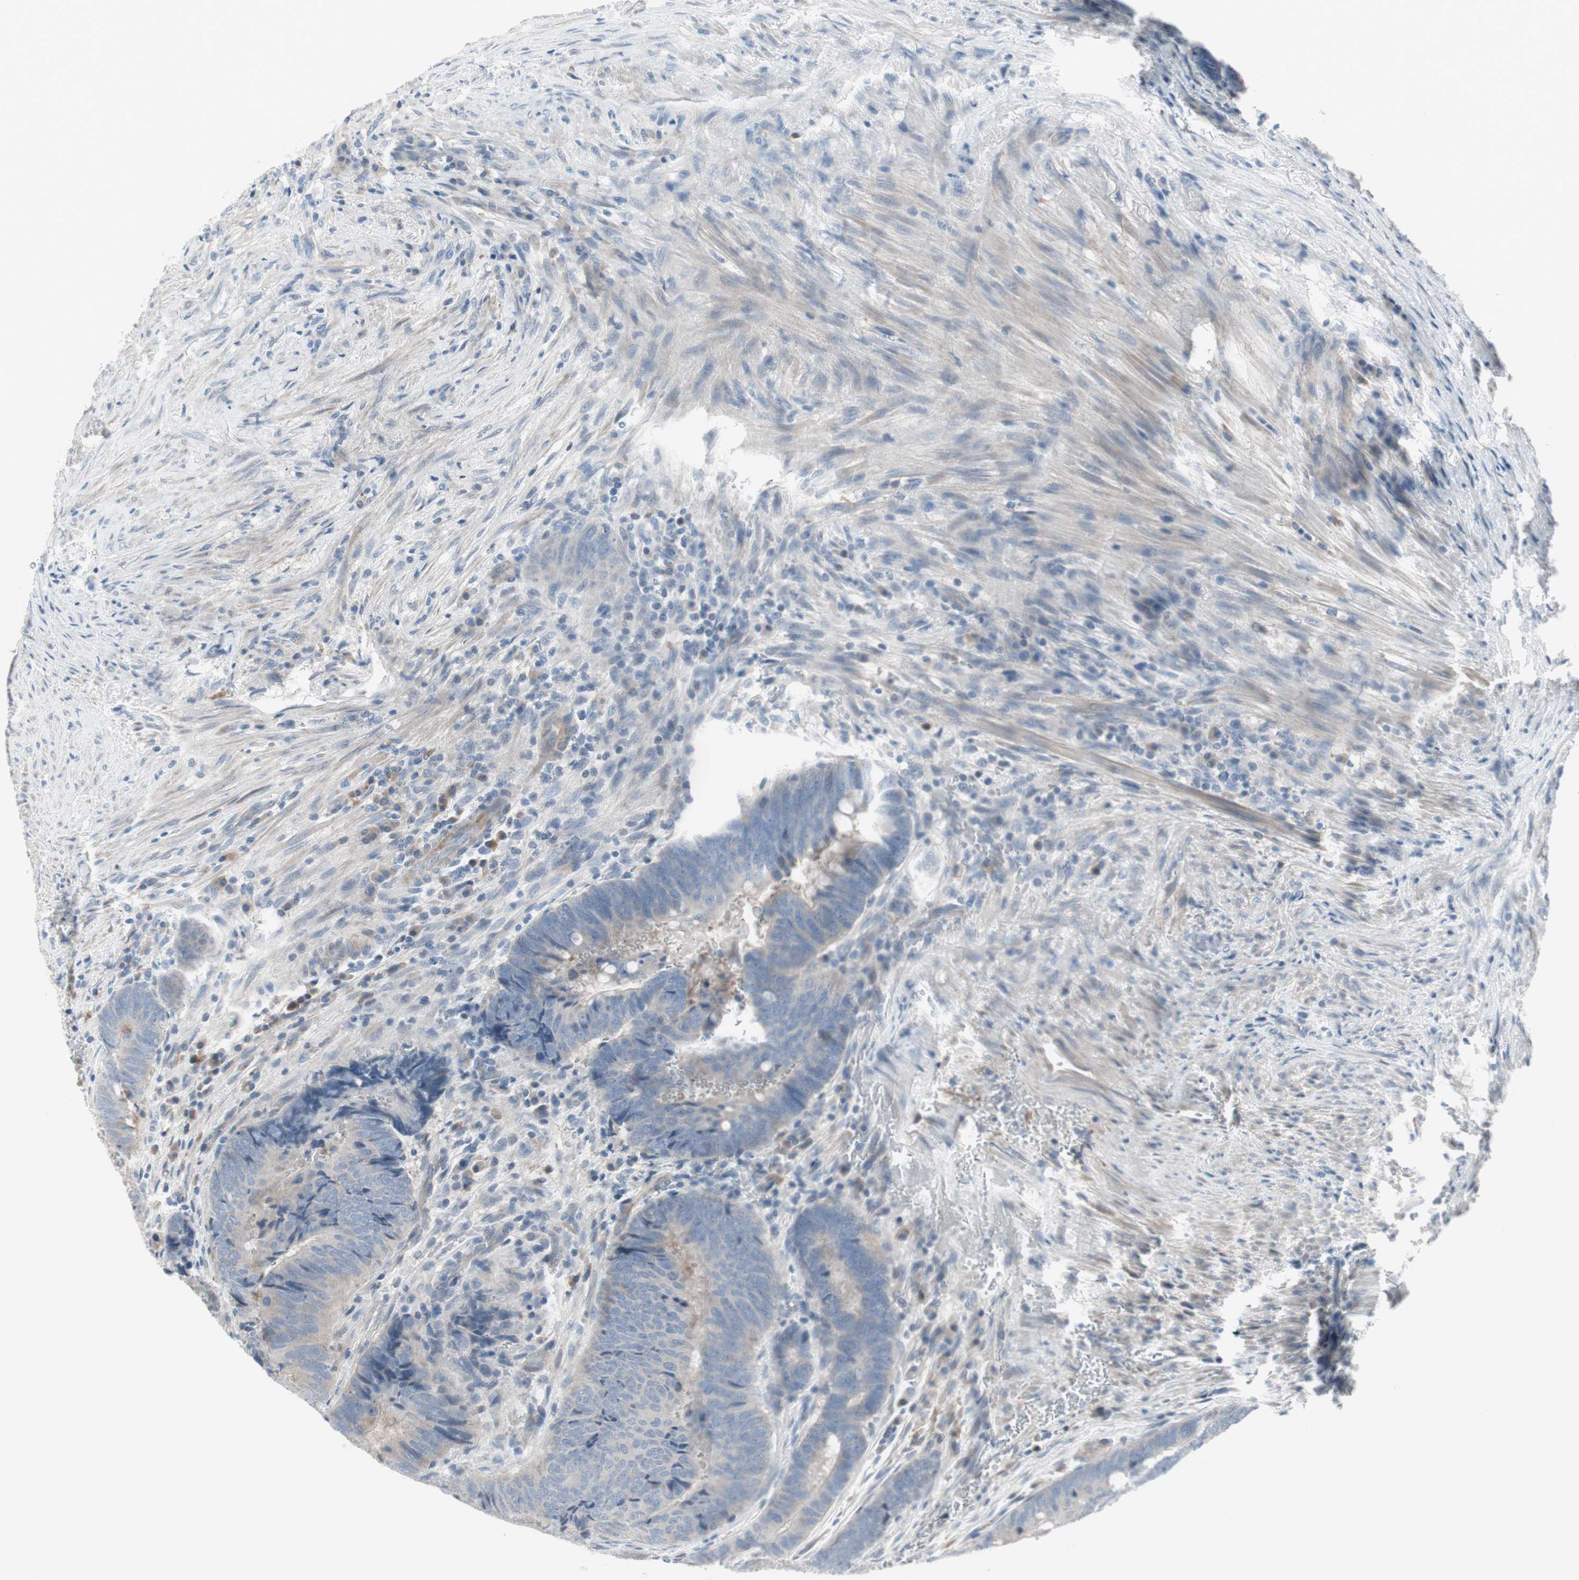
{"staining": {"intensity": "negative", "quantity": "none", "location": "none"}, "tissue": "colorectal cancer", "cell_type": "Tumor cells", "image_type": "cancer", "snomed": [{"axis": "morphology", "description": "Normal tissue, NOS"}, {"axis": "morphology", "description": "Adenocarcinoma, NOS"}, {"axis": "topography", "description": "Rectum"}, {"axis": "topography", "description": "Peripheral nerve tissue"}], "caption": "High power microscopy image of an immunohistochemistry photomicrograph of colorectal adenocarcinoma, revealing no significant staining in tumor cells.", "gene": "PIGR", "patient": {"sex": "male", "age": 92}}